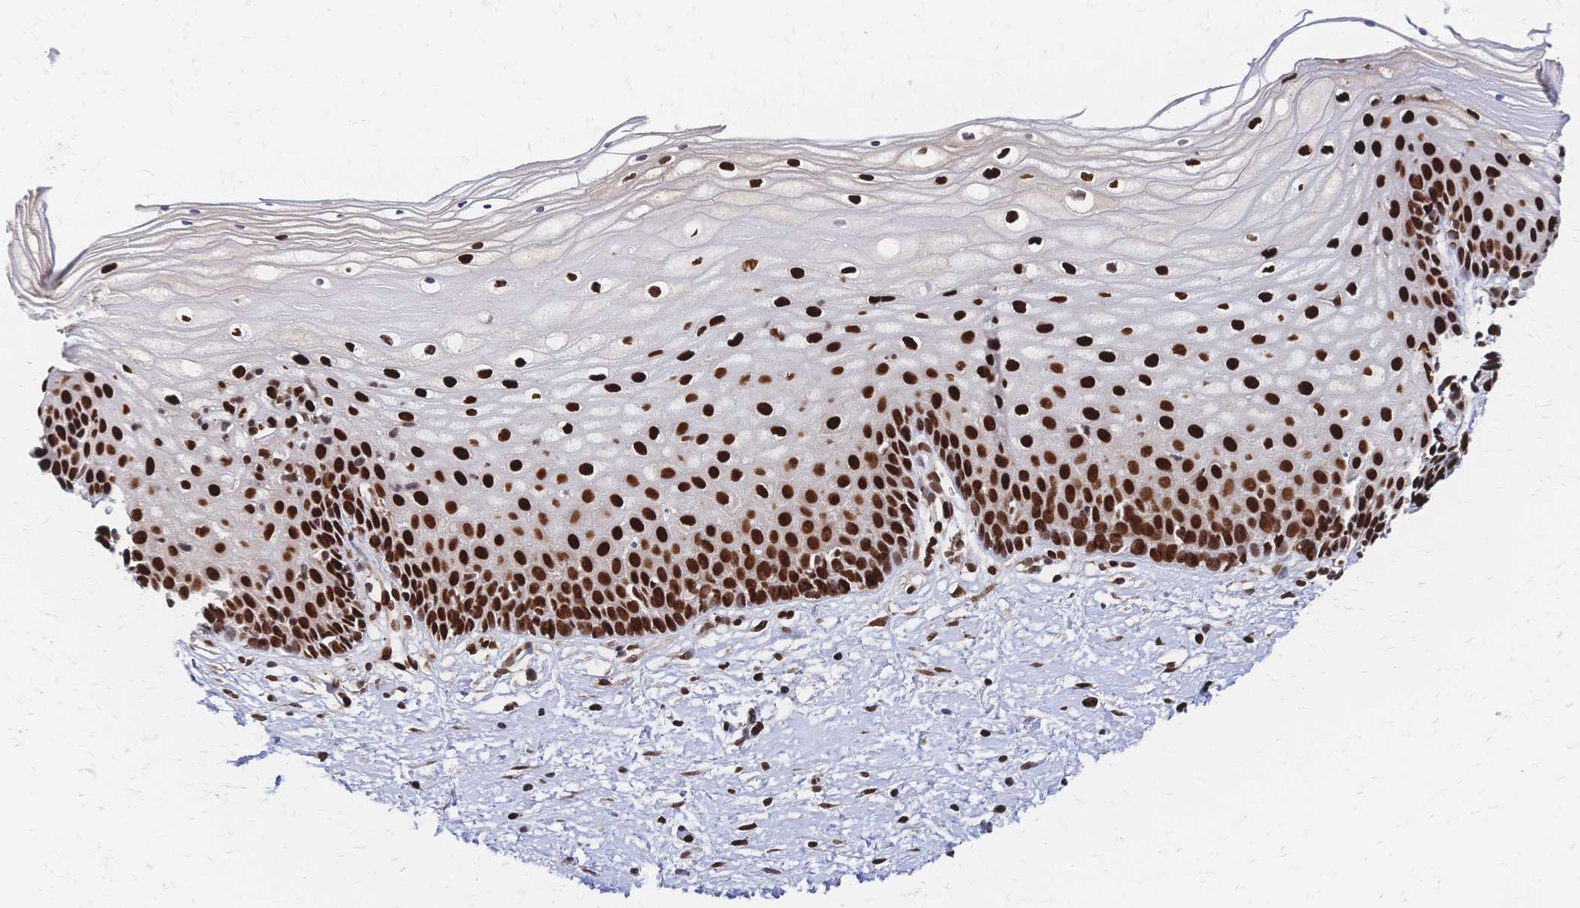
{"staining": {"intensity": "strong", "quantity": ">75%", "location": "nuclear"}, "tissue": "cervix", "cell_type": "Glandular cells", "image_type": "normal", "snomed": [{"axis": "morphology", "description": "Normal tissue, NOS"}, {"axis": "topography", "description": "Cervix"}], "caption": "Immunohistochemical staining of normal cervix shows strong nuclear protein staining in approximately >75% of glandular cells. The protein is stained brown, and the nuclei are stained in blue (DAB IHC with brightfield microscopy, high magnification).", "gene": "HDGF", "patient": {"sex": "female", "age": 36}}